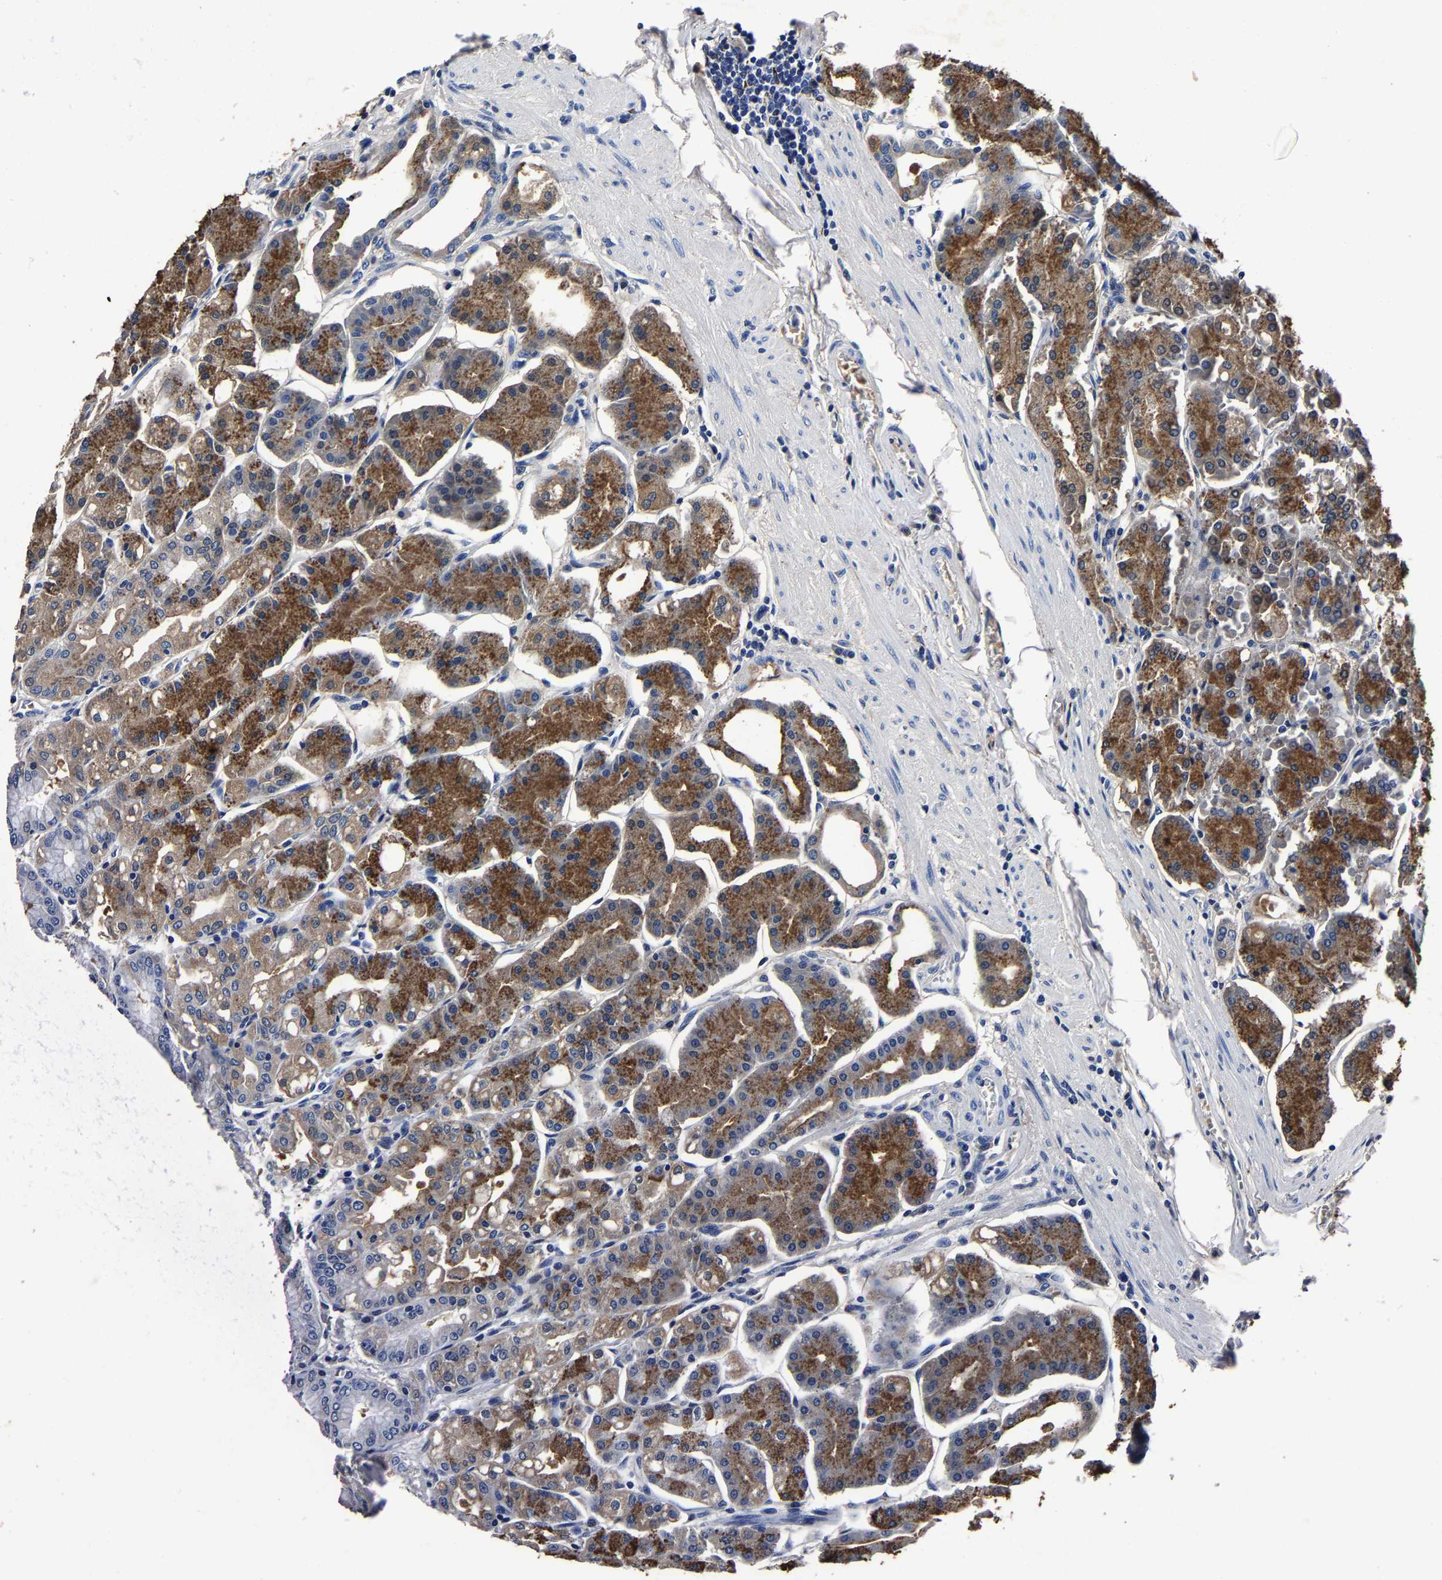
{"staining": {"intensity": "moderate", "quantity": "25%-75%", "location": "cytoplasmic/membranous"}, "tissue": "stomach", "cell_type": "Glandular cells", "image_type": "normal", "snomed": [{"axis": "morphology", "description": "Normal tissue, NOS"}, {"axis": "topography", "description": "Stomach, lower"}], "caption": "The immunohistochemical stain labels moderate cytoplasmic/membranous expression in glandular cells of benign stomach.", "gene": "PSPH", "patient": {"sex": "male", "age": 71}}